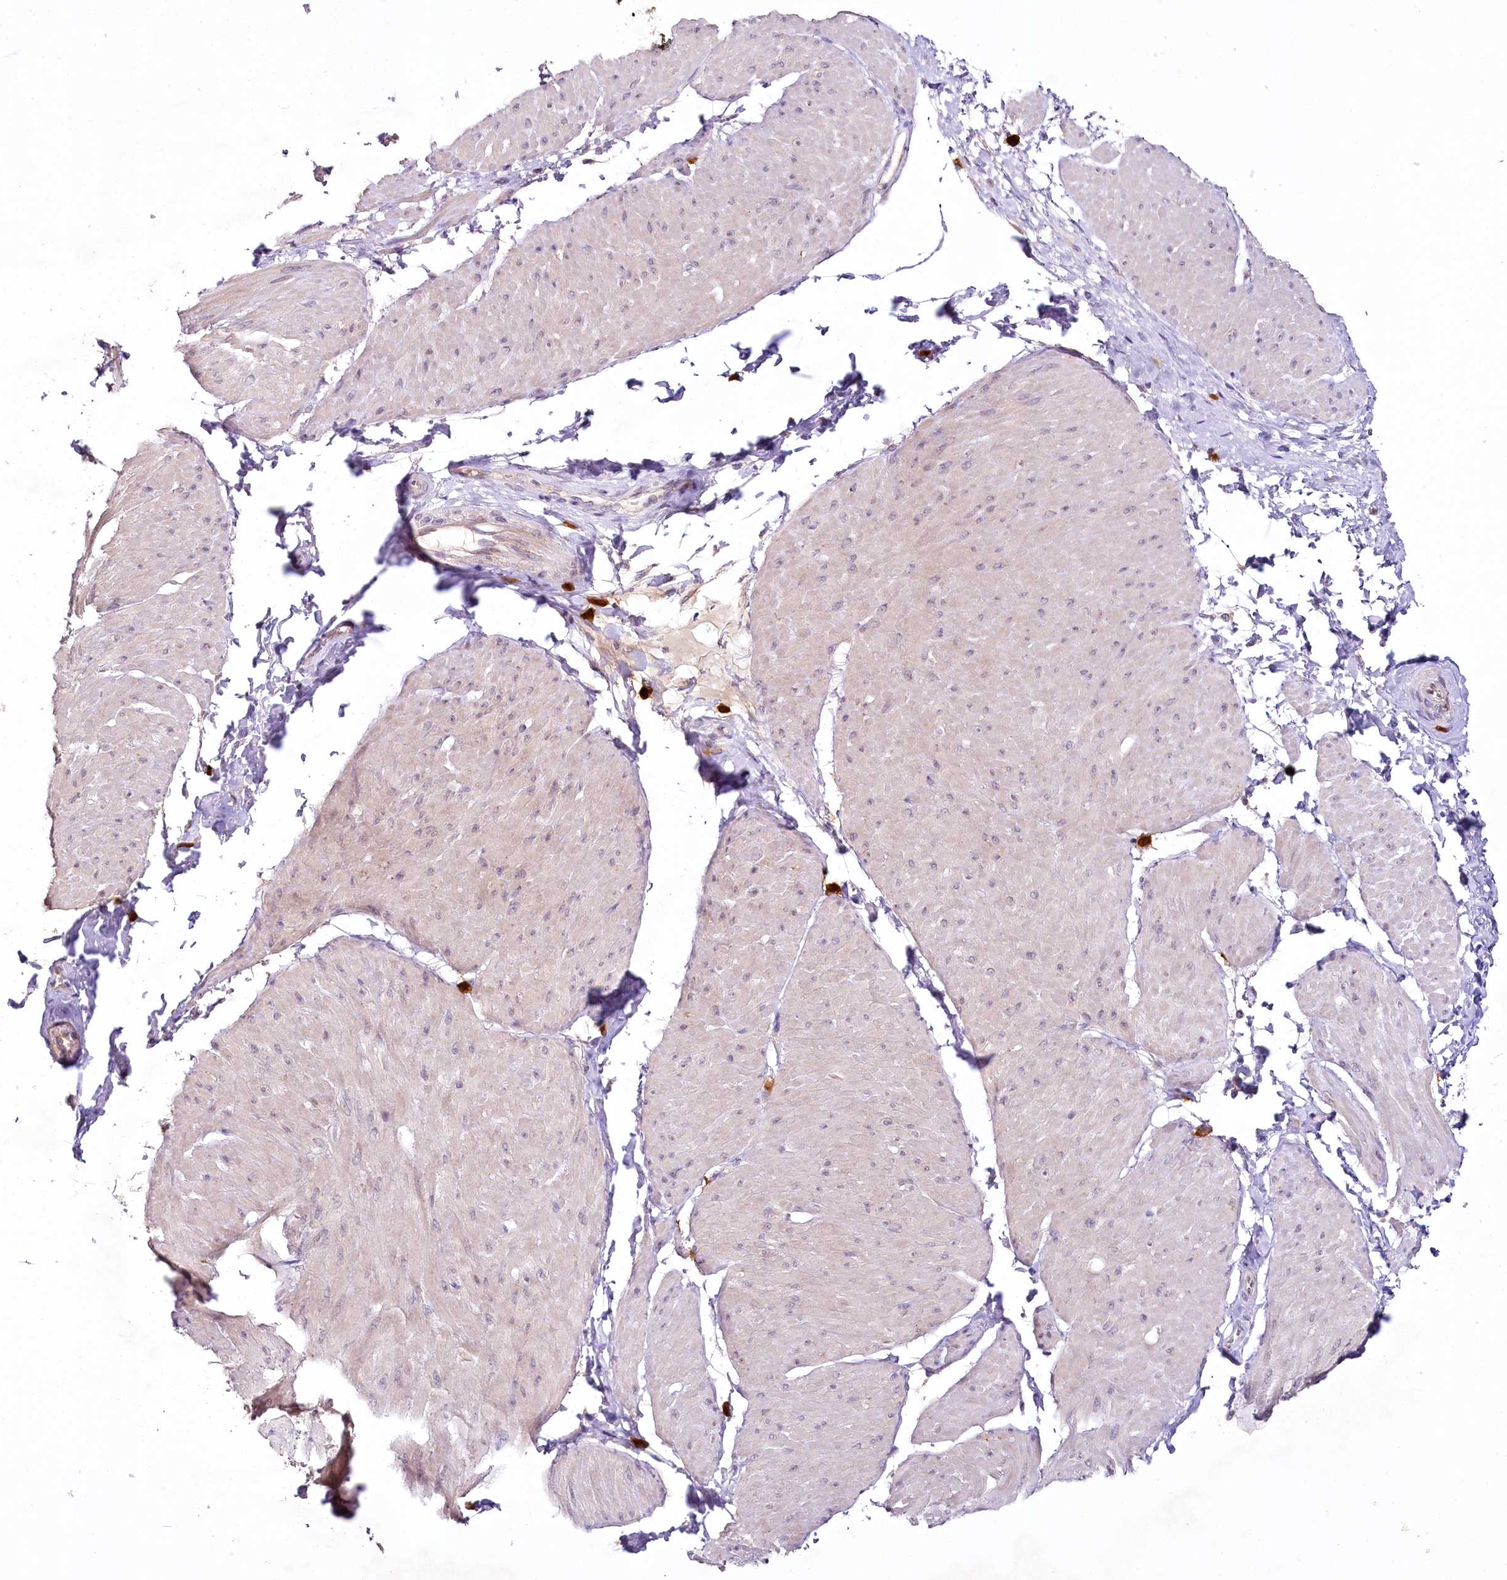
{"staining": {"intensity": "negative", "quantity": "none", "location": "none"}, "tissue": "smooth muscle", "cell_type": "Smooth muscle cells", "image_type": "normal", "snomed": [{"axis": "morphology", "description": "Urothelial carcinoma, High grade"}, {"axis": "topography", "description": "Urinary bladder"}], "caption": "Smooth muscle cells show no significant staining in unremarkable smooth muscle. Nuclei are stained in blue.", "gene": "VWA5A", "patient": {"sex": "male", "age": 46}}